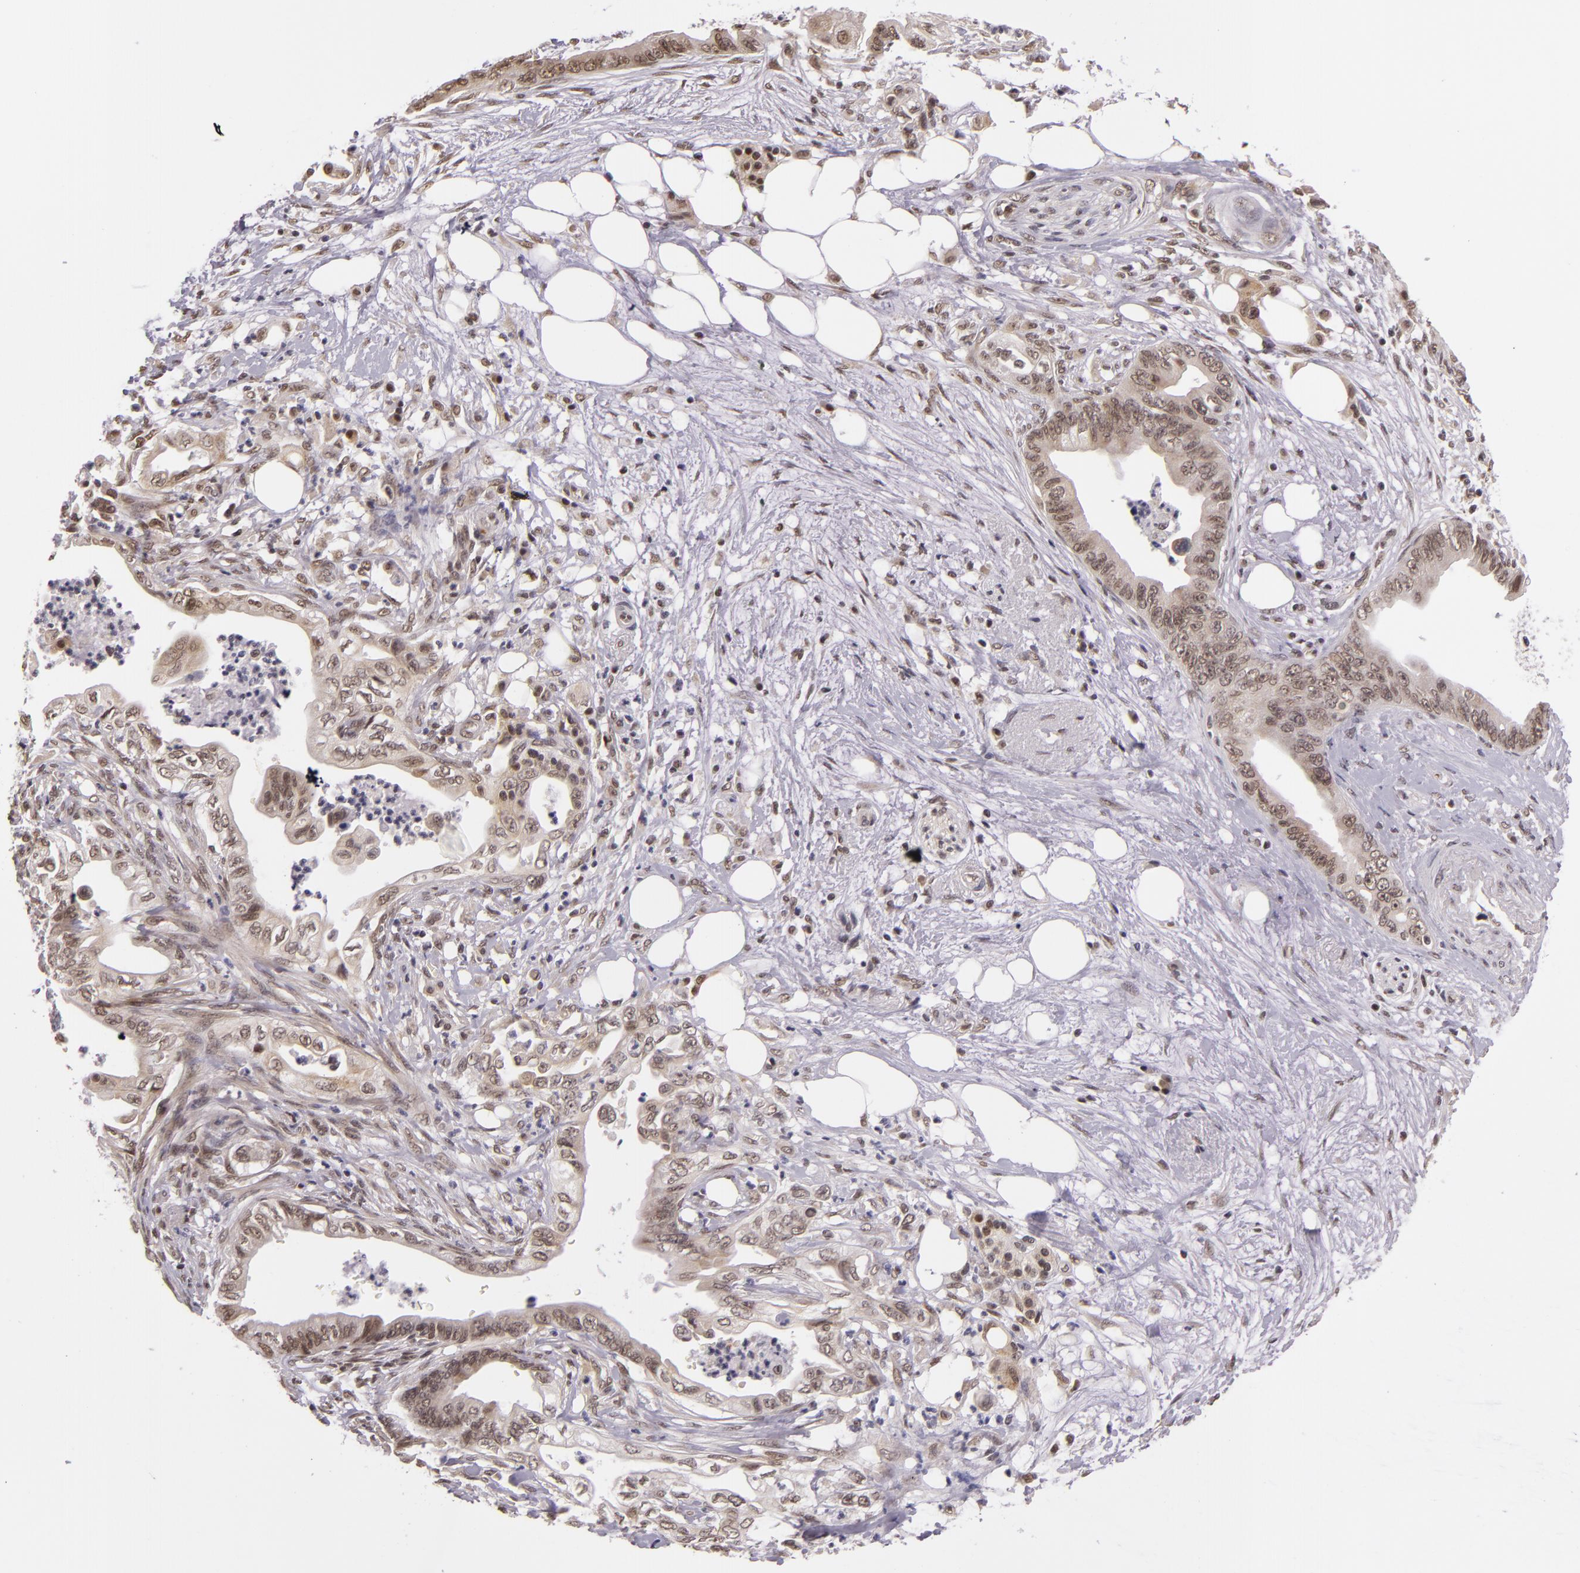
{"staining": {"intensity": "weak", "quantity": ">75%", "location": "cytoplasmic/membranous,nuclear"}, "tissue": "pancreatic cancer", "cell_type": "Tumor cells", "image_type": "cancer", "snomed": [{"axis": "morphology", "description": "Adenocarcinoma, NOS"}, {"axis": "topography", "description": "Pancreas"}], "caption": "The image exhibits staining of pancreatic cancer (adenocarcinoma), revealing weak cytoplasmic/membranous and nuclear protein expression (brown color) within tumor cells.", "gene": "ALX1", "patient": {"sex": "female", "age": 66}}